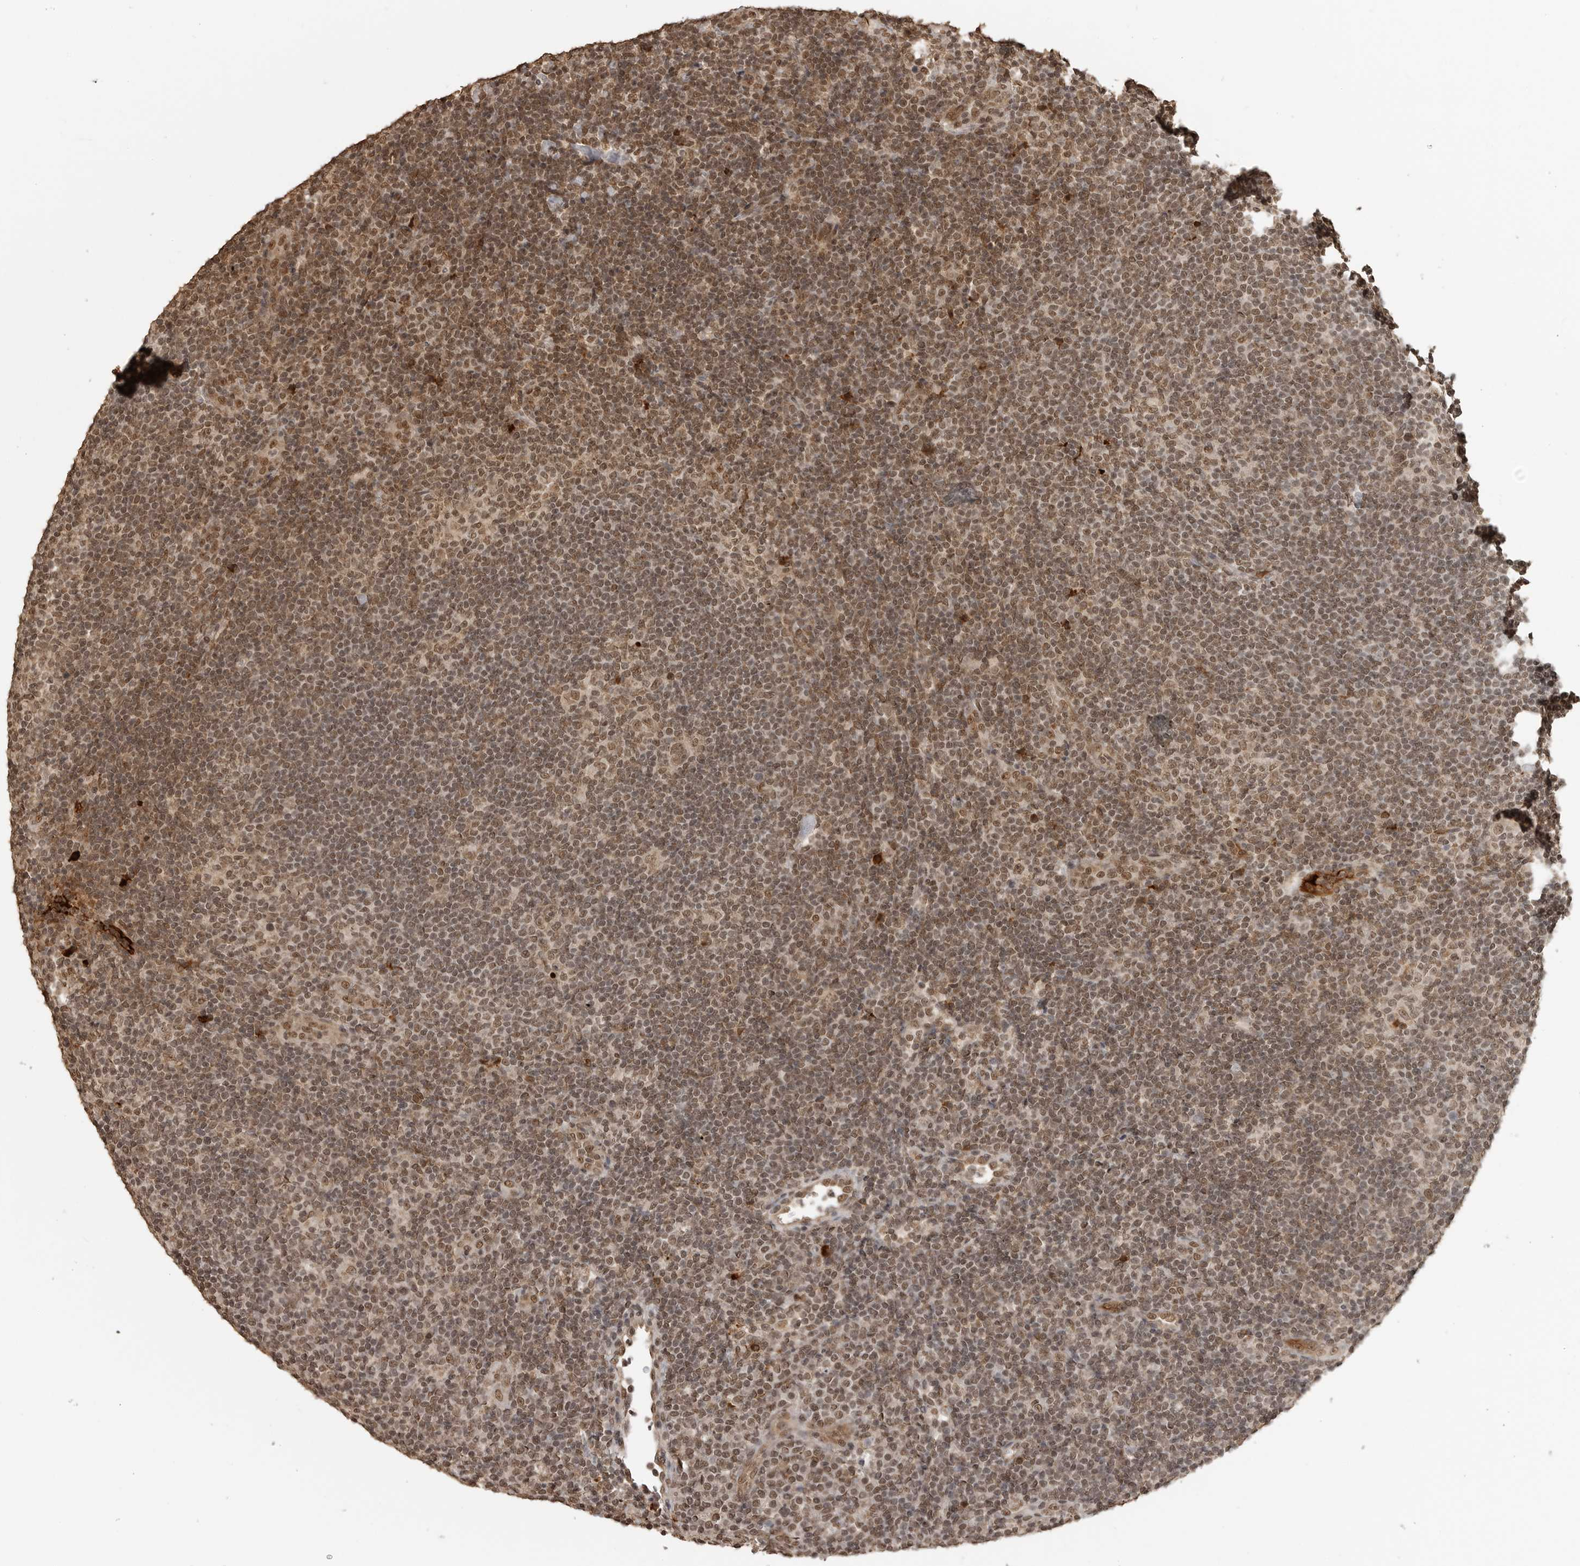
{"staining": {"intensity": "moderate", "quantity": ">75%", "location": "nuclear"}, "tissue": "lymphoma", "cell_type": "Tumor cells", "image_type": "cancer", "snomed": [{"axis": "morphology", "description": "Hodgkin's disease, NOS"}, {"axis": "topography", "description": "Lymph node"}], "caption": "Immunohistochemistry (IHC) of Hodgkin's disease reveals medium levels of moderate nuclear staining in approximately >75% of tumor cells. (DAB (3,3'-diaminobenzidine) IHC, brown staining for protein, blue staining for nuclei).", "gene": "CLOCK", "patient": {"sex": "female", "age": 57}}